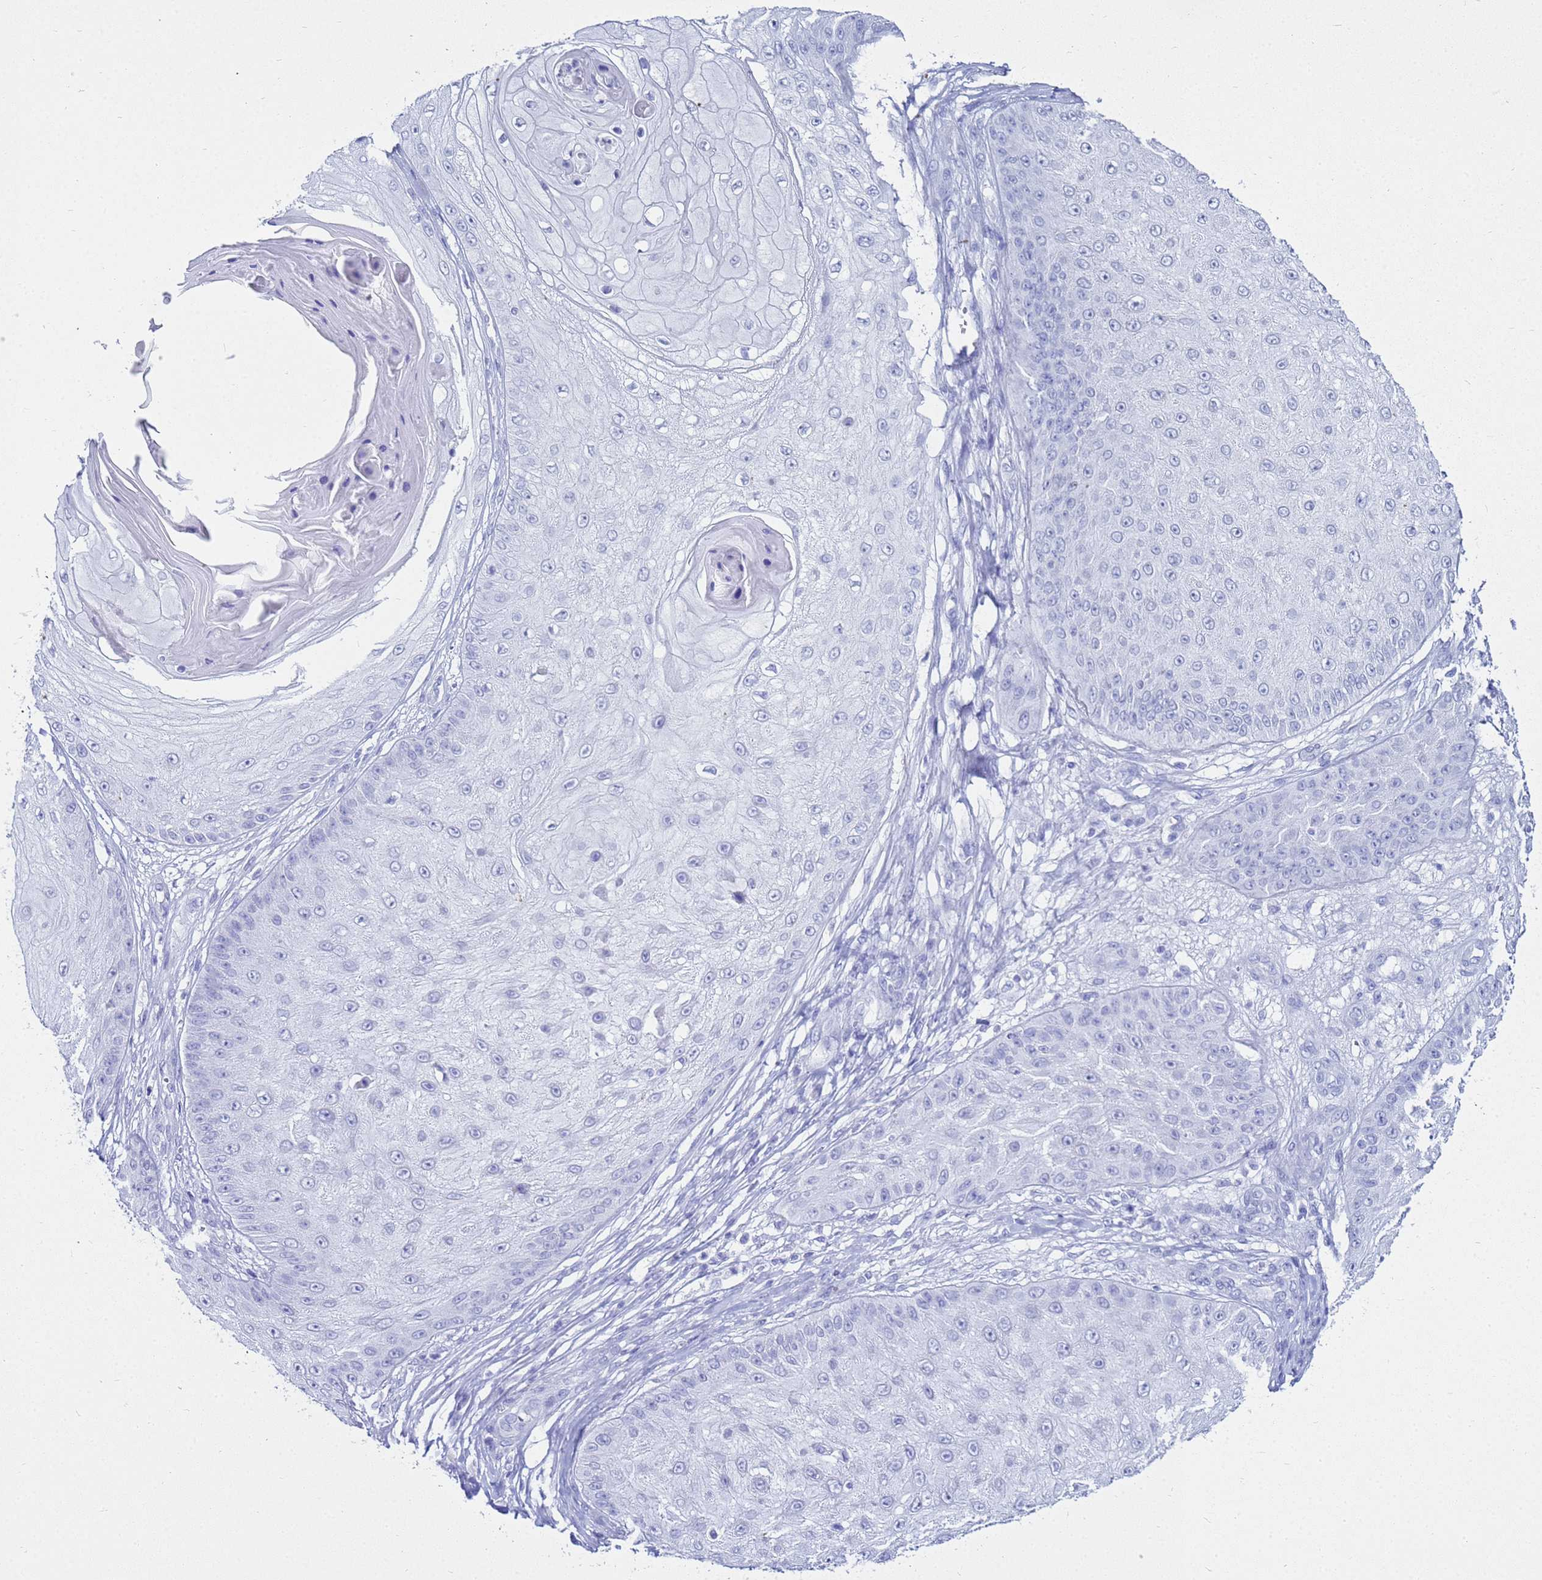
{"staining": {"intensity": "negative", "quantity": "none", "location": "none"}, "tissue": "skin cancer", "cell_type": "Tumor cells", "image_type": "cancer", "snomed": [{"axis": "morphology", "description": "Squamous cell carcinoma, NOS"}, {"axis": "topography", "description": "Skin"}], "caption": "Protein analysis of squamous cell carcinoma (skin) demonstrates no significant expression in tumor cells.", "gene": "CKB", "patient": {"sex": "male", "age": 70}}